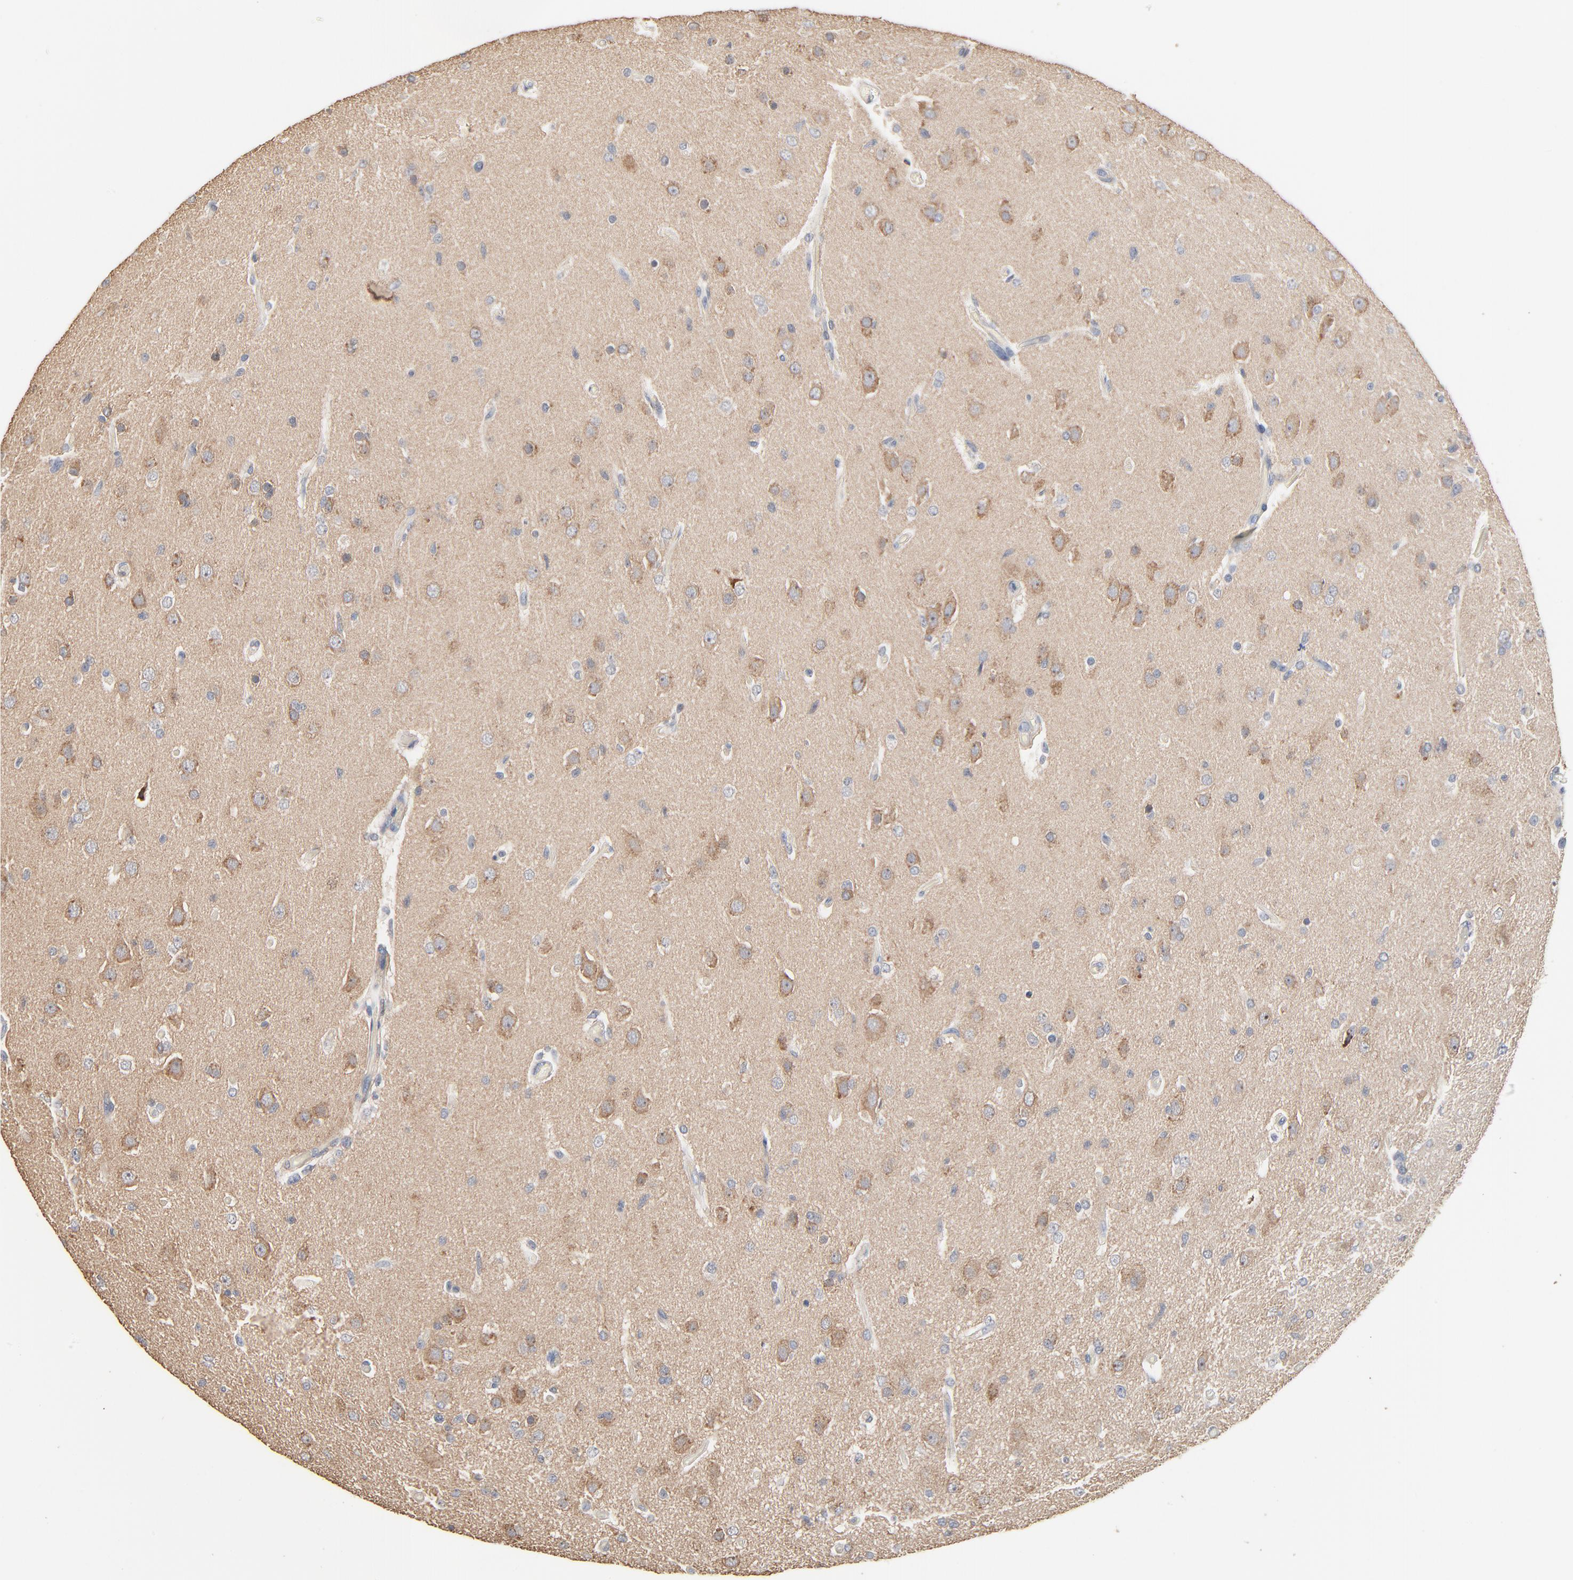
{"staining": {"intensity": "weak", "quantity": "25%-75%", "location": "cytoplasmic/membranous"}, "tissue": "glioma", "cell_type": "Tumor cells", "image_type": "cancer", "snomed": [{"axis": "morphology", "description": "Glioma, malignant, High grade"}, {"axis": "topography", "description": "Brain"}], "caption": "A histopathology image of human glioma stained for a protein reveals weak cytoplasmic/membranous brown staining in tumor cells. The protein is stained brown, and the nuclei are stained in blue (DAB IHC with brightfield microscopy, high magnification).", "gene": "ZDHHC8", "patient": {"sex": "male", "age": 33}}